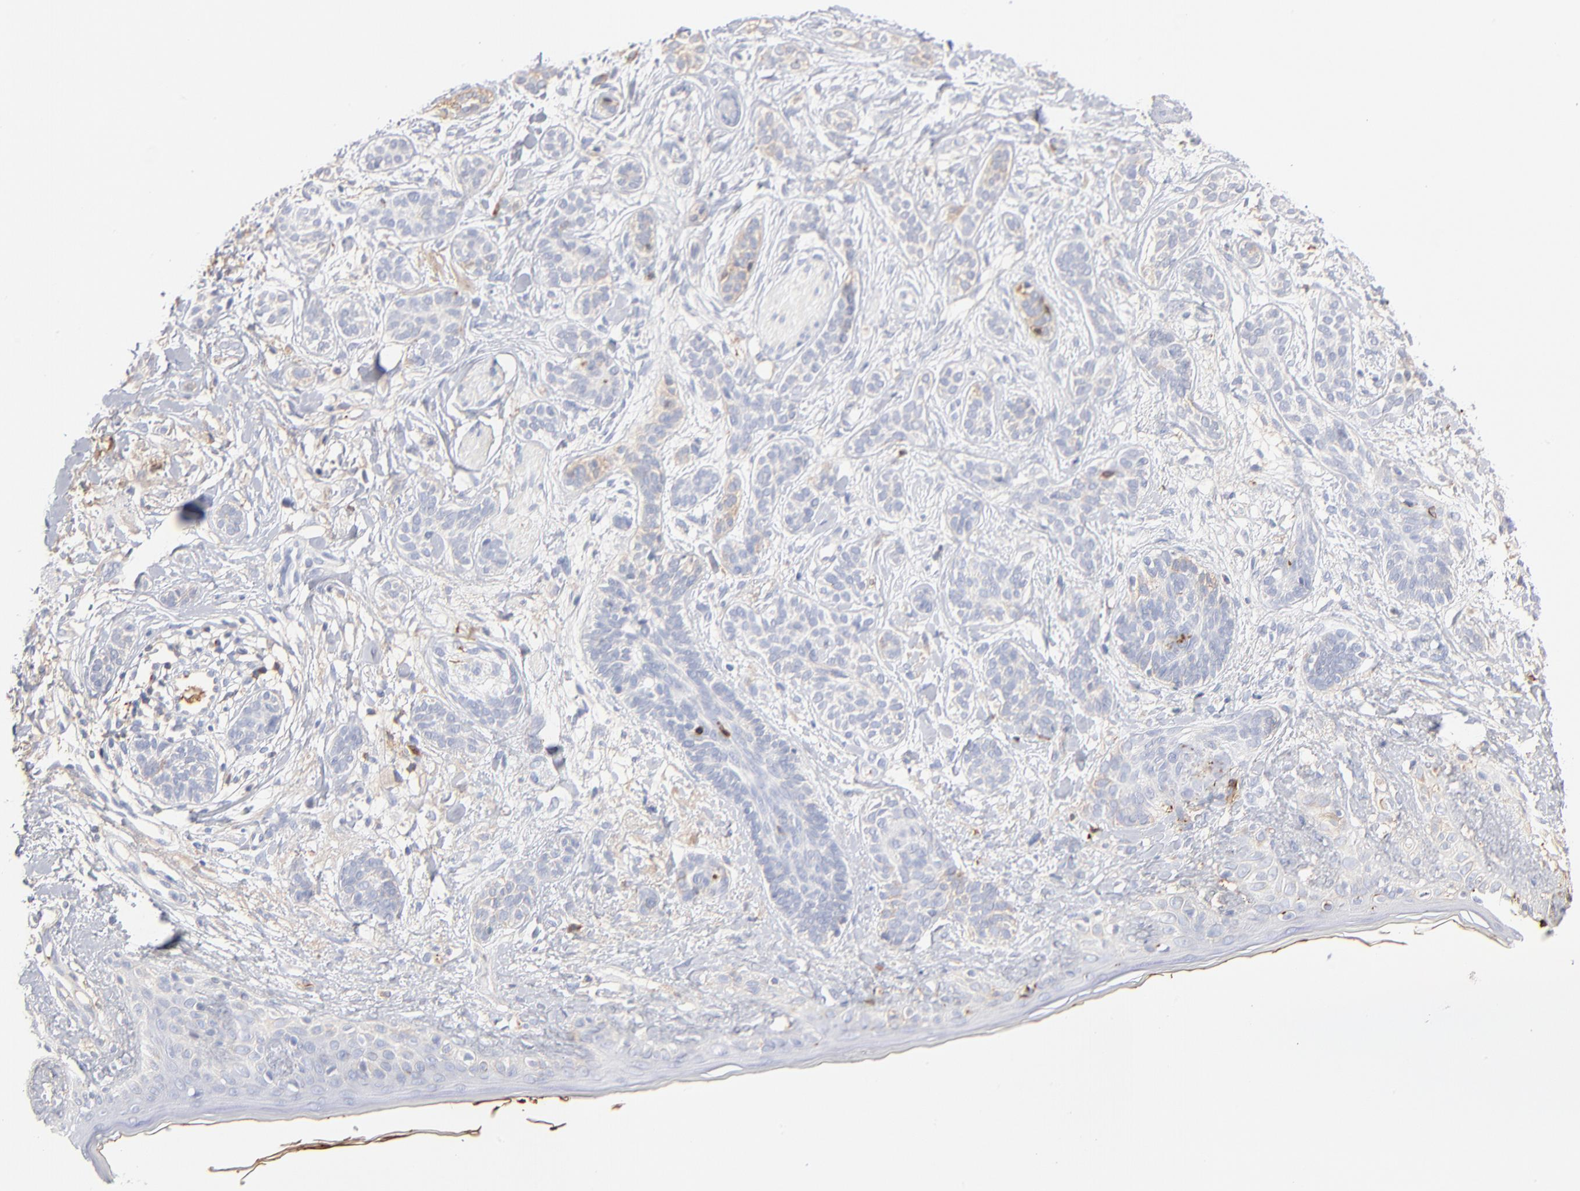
{"staining": {"intensity": "negative", "quantity": "none", "location": "none"}, "tissue": "skin cancer", "cell_type": "Tumor cells", "image_type": "cancer", "snomed": [{"axis": "morphology", "description": "Normal tissue, NOS"}, {"axis": "morphology", "description": "Basal cell carcinoma"}, {"axis": "topography", "description": "Skin"}], "caption": "Basal cell carcinoma (skin) stained for a protein using IHC reveals no positivity tumor cells.", "gene": "APOH", "patient": {"sex": "male", "age": 63}}